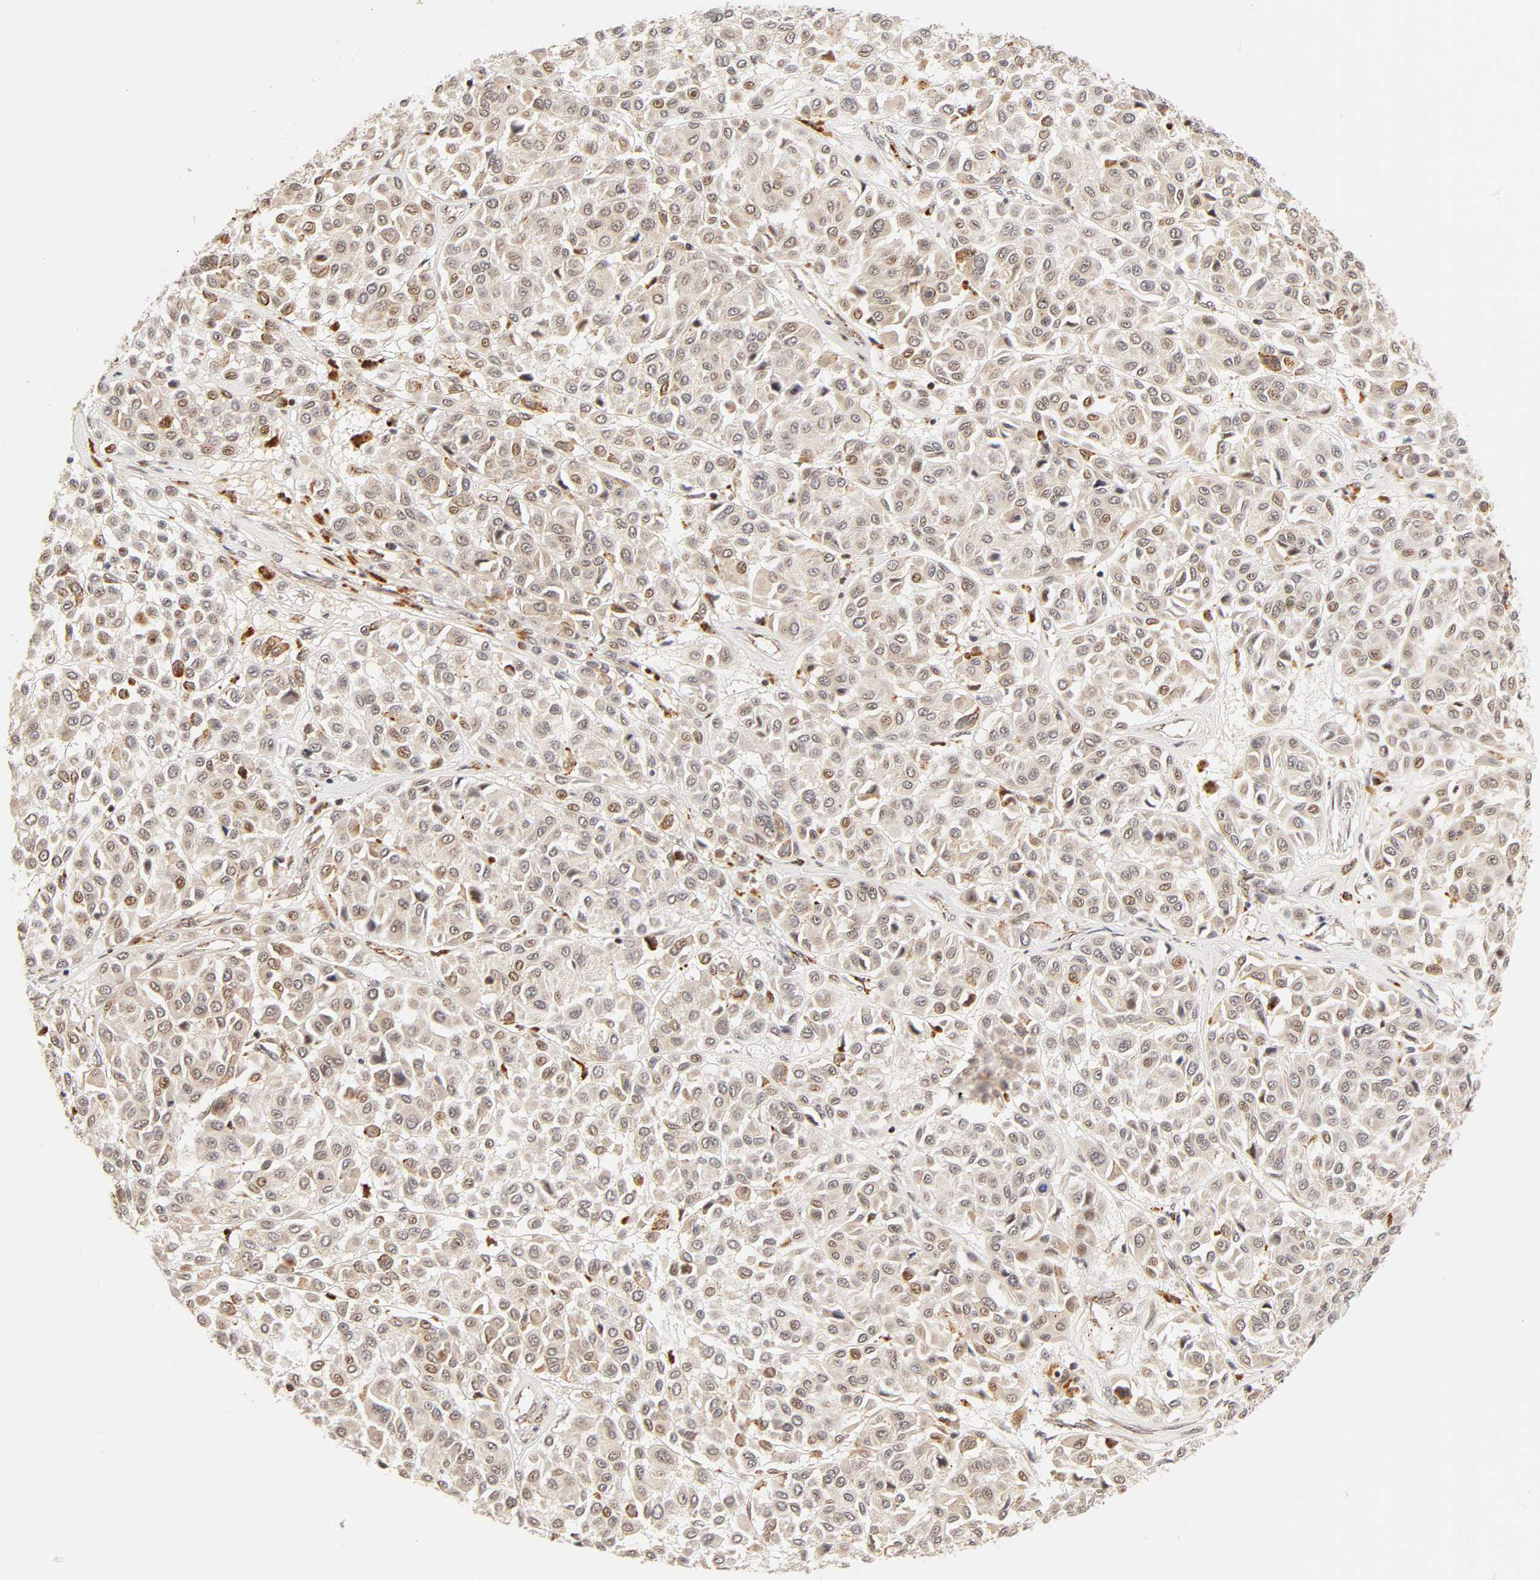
{"staining": {"intensity": "moderate", "quantity": "<25%", "location": "cytoplasmic/membranous,nuclear"}, "tissue": "melanoma", "cell_type": "Tumor cells", "image_type": "cancer", "snomed": [{"axis": "morphology", "description": "Malignant melanoma, Metastatic site"}, {"axis": "topography", "description": "Soft tissue"}], "caption": "Immunohistochemical staining of melanoma reveals low levels of moderate cytoplasmic/membranous and nuclear positivity in about <25% of tumor cells. Nuclei are stained in blue.", "gene": "TAF10", "patient": {"sex": "male", "age": 41}}